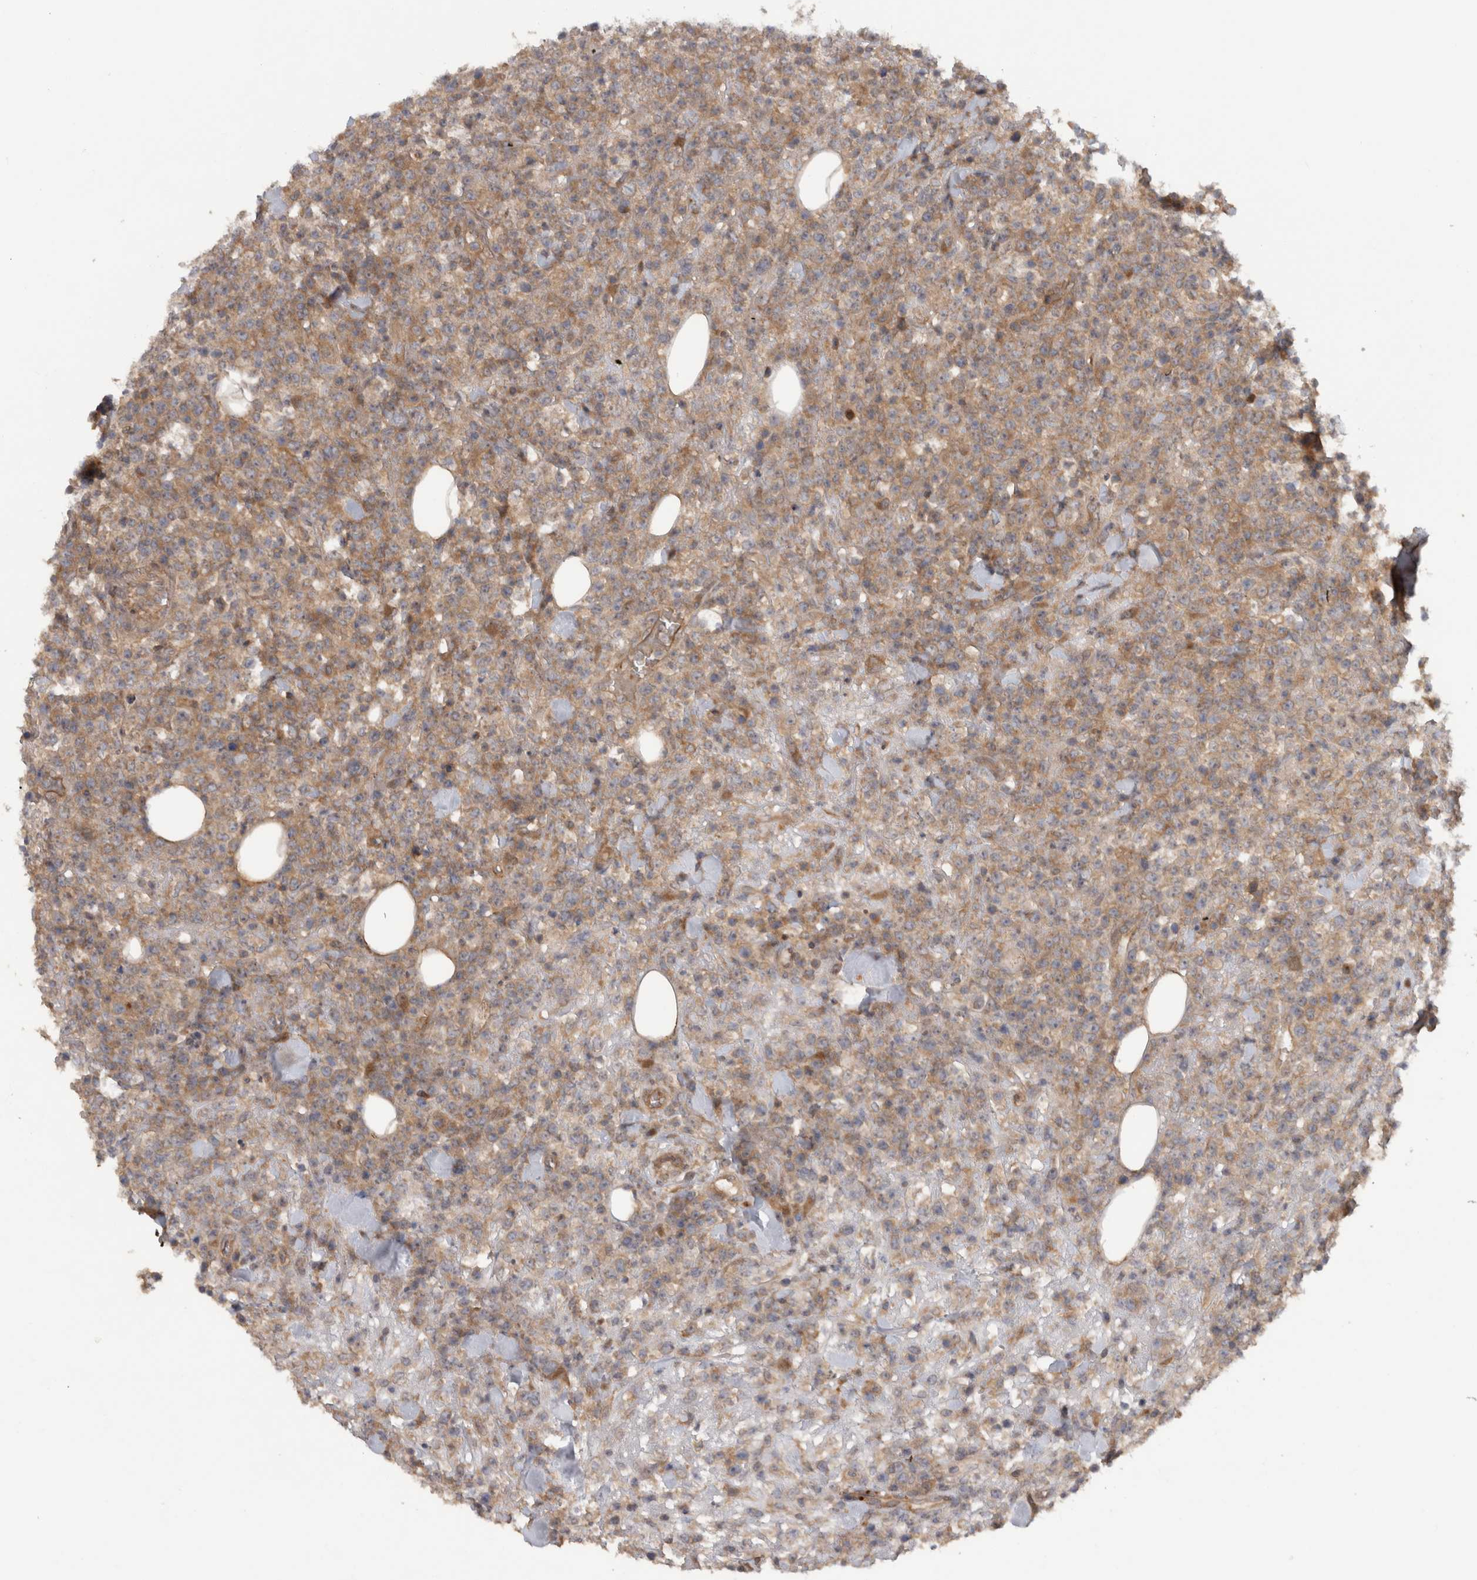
{"staining": {"intensity": "moderate", "quantity": ">75%", "location": "cytoplasmic/membranous"}, "tissue": "lymphoma", "cell_type": "Tumor cells", "image_type": "cancer", "snomed": [{"axis": "morphology", "description": "Malignant lymphoma, non-Hodgkin's type, High grade"}, {"axis": "topography", "description": "Colon"}], "caption": "Tumor cells demonstrate medium levels of moderate cytoplasmic/membranous staining in approximately >75% of cells in high-grade malignant lymphoma, non-Hodgkin's type.", "gene": "VEPH1", "patient": {"sex": "female", "age": 53}}